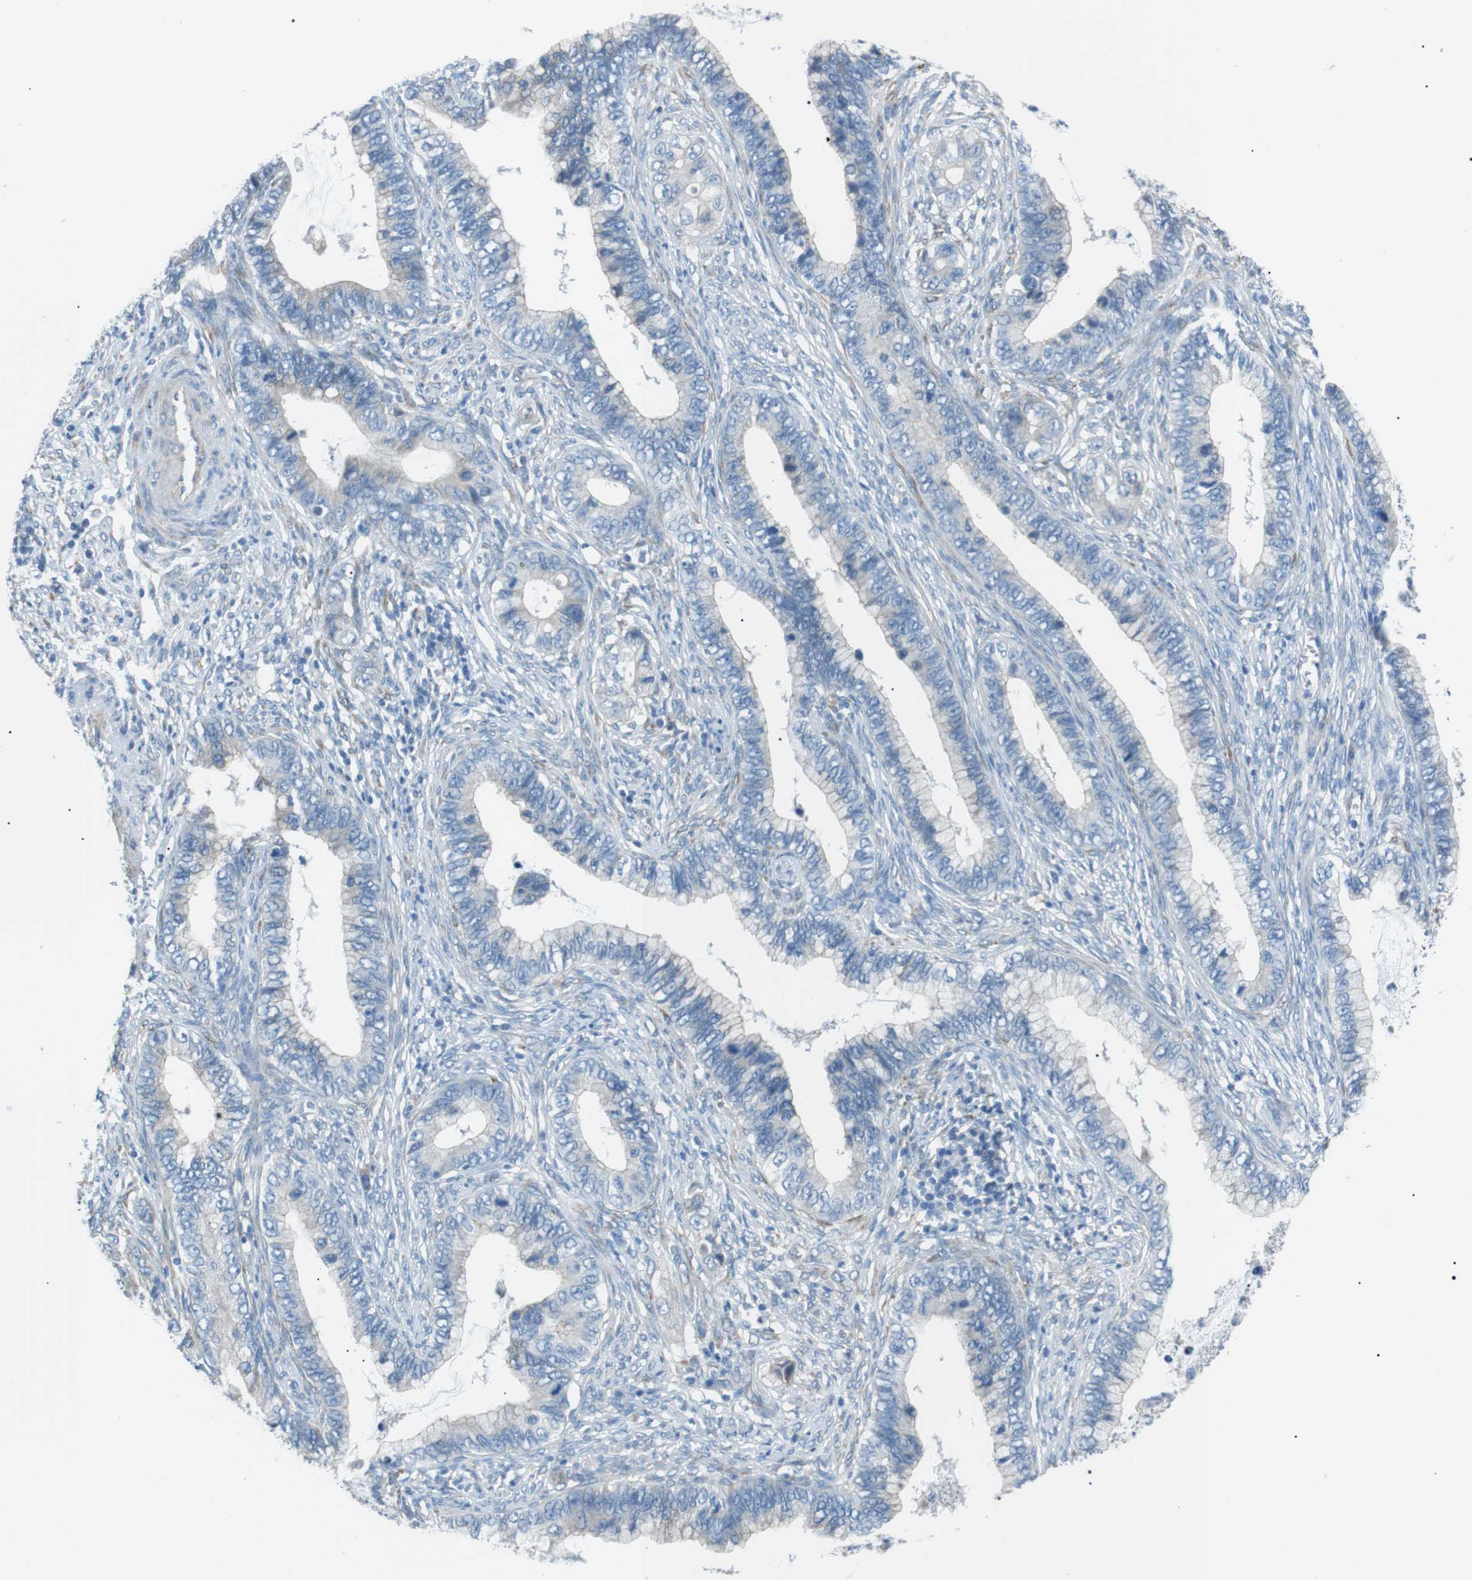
{"staining": {"intensity": "negative", "quantity": "none", "location": "none"}, "tissue": "cervical cancer", "cell_type": "Tumor cells", "image_type": "cancer", "snomed": [{"axis": "morphology", "description": "Adenocarcinoma, NOS"}, {"axis": "topography", "description": "Cervix"}], "caption": "Immunohistochemical staining of human cervical adenocarcinoma shows no significant positivity in tumor cells.", "gene": "MTARC2", "patient": {"sex": "female", "age": 44}}